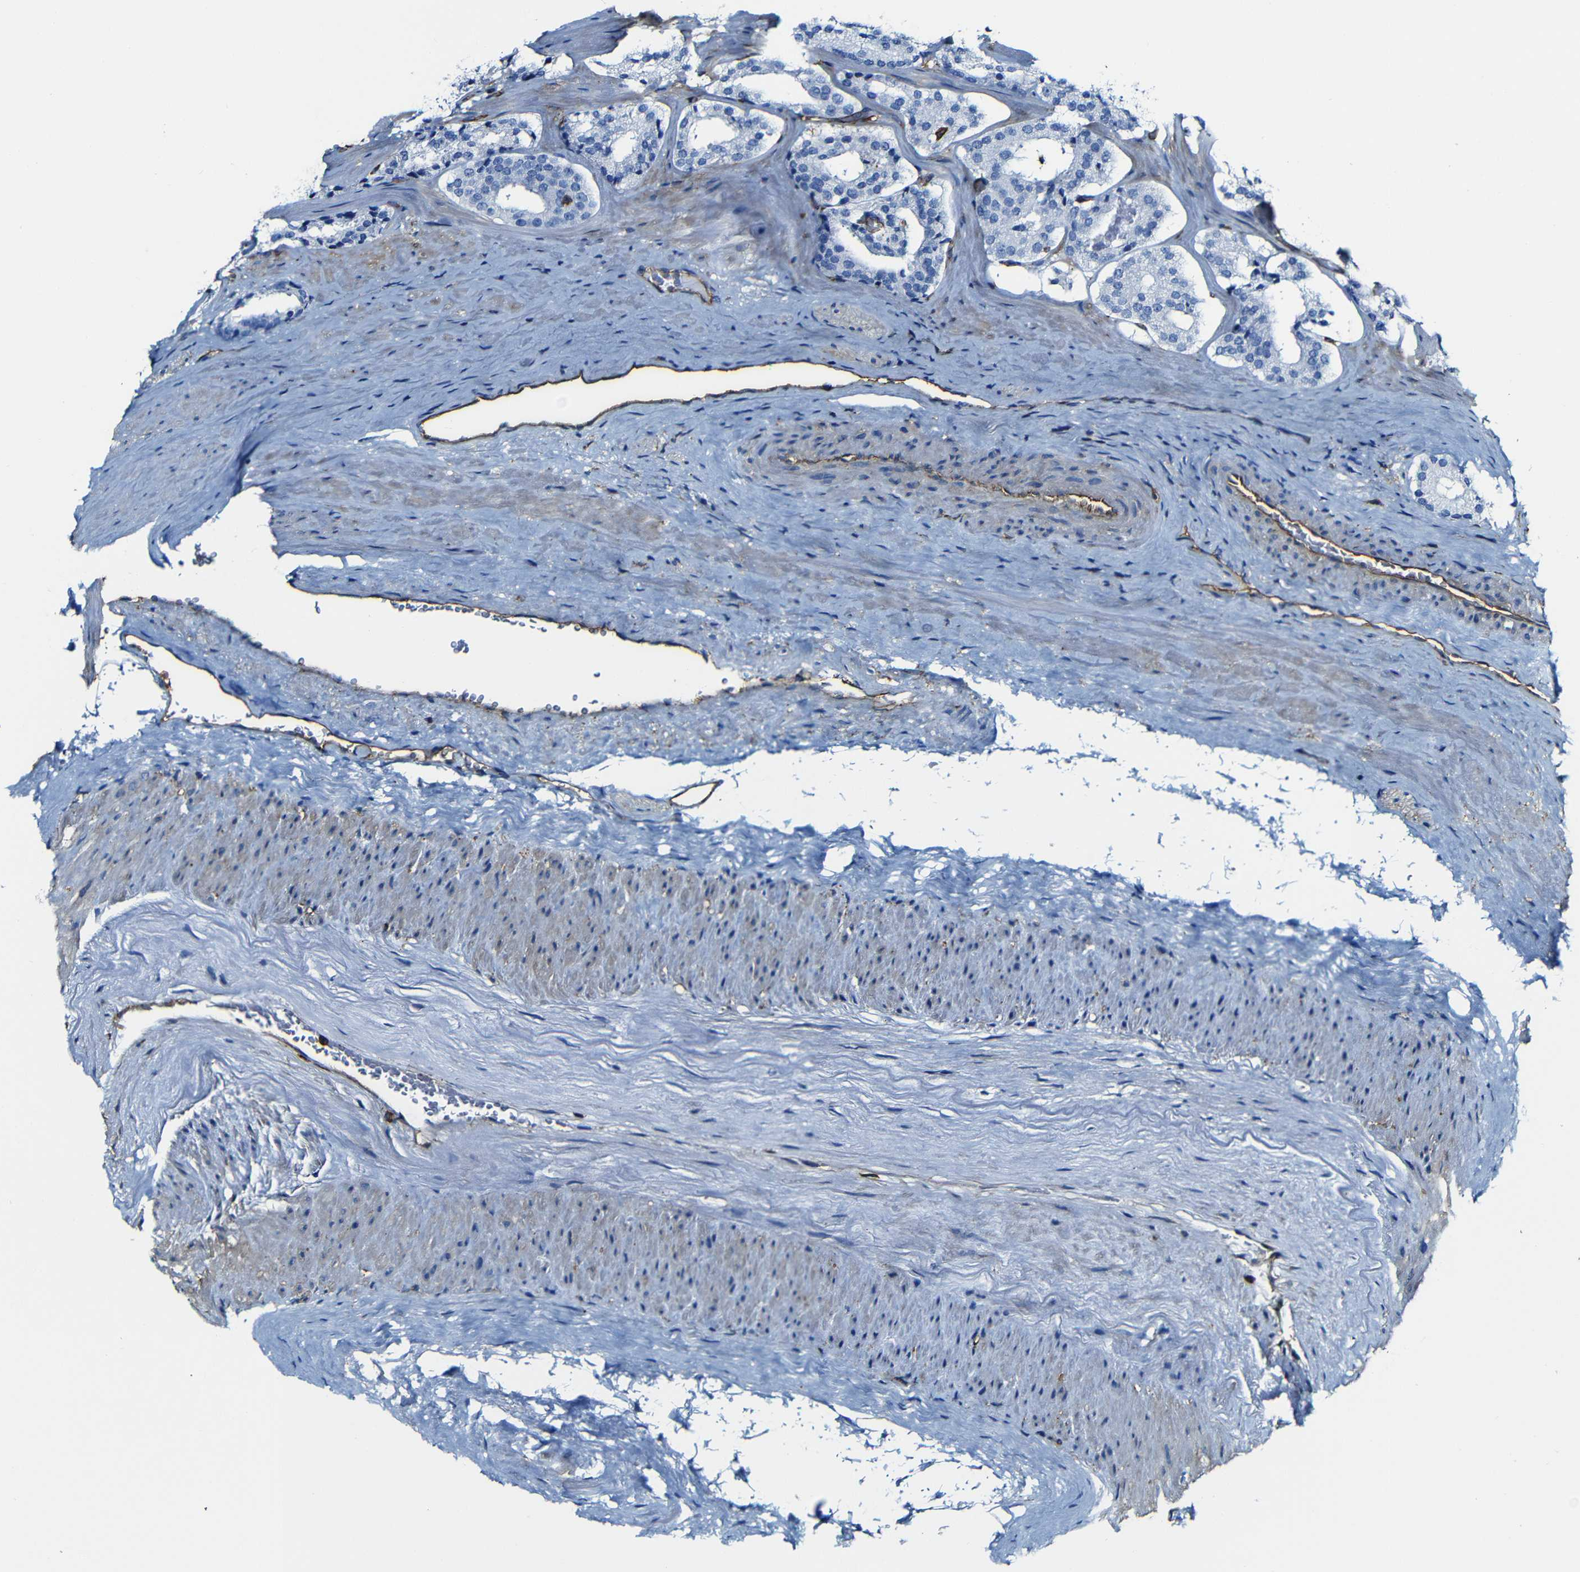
{"staining": {"intensity": "negative", "quantity": "none", "location": "none"}, "tissue": "prostate cancer", "cell_type": "Tumor cells", "image_type": "cancer", "snomed": [{"axis": "morphology", "description": "Adenocarcinoma, High grade"}, {"axis": "topography", "description": "Prostate"}], "caption": "Immunohistochemical staining of human adenocarcinoma (high-grade) (prostate) displays no significant staining in tumor cells.", "gene": "MSN", "patient": {"sex": "male", "age": 60}}